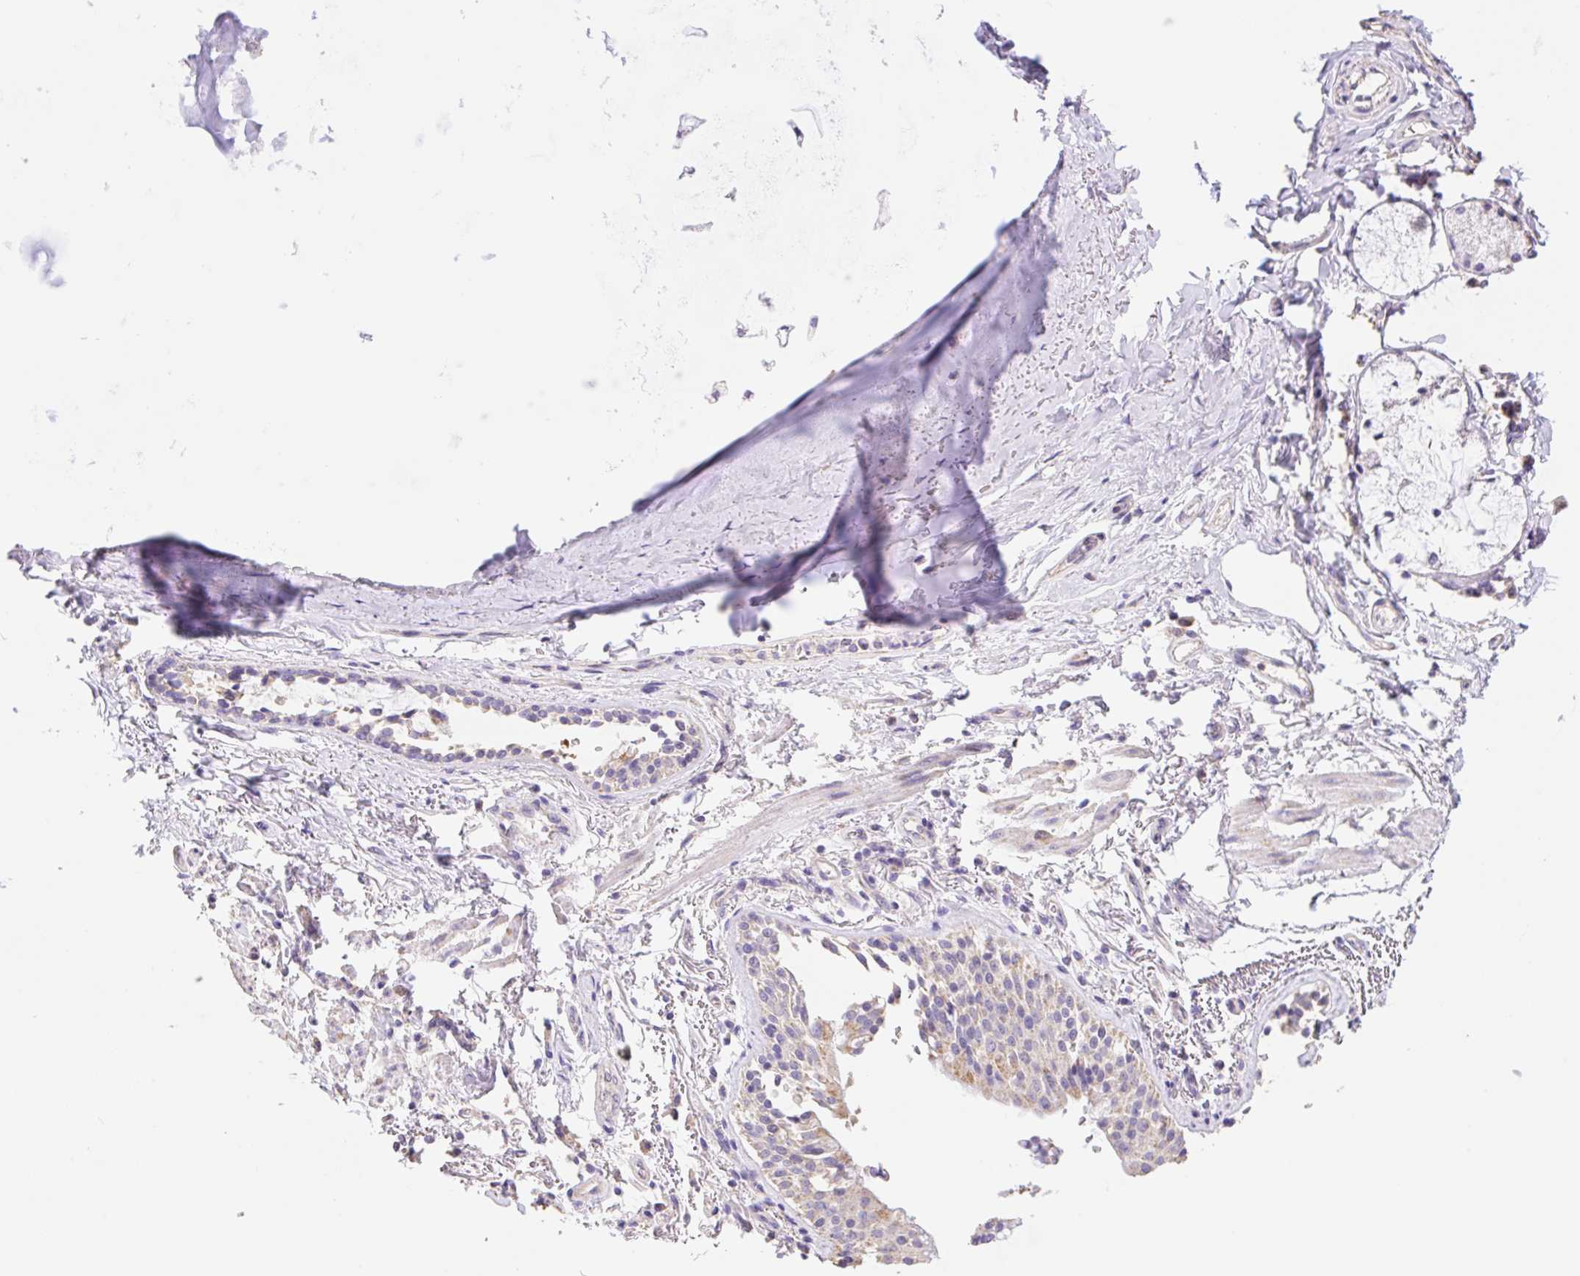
{"staining": {"intensity": "moderate", "quantity": ">75%", "location": "cytoplasmic/membranous"}, "tissue": "bronchus", "cell_type": "Respiratory epithelial cells", "image_type": "normal", "snomed": [{"axis": "morphology", "description": "Normal tissue, NOS"}, {"axis": "topography", "description": "Bronchus"}], "caption": "Protein expression analysis of benign bronchus displays moderate cytoplasmic/membranous staining in about >75% of respiratory epithelial cells.", "gene": "COPZ2", "patient": {"sex": "male", "age": 70}}